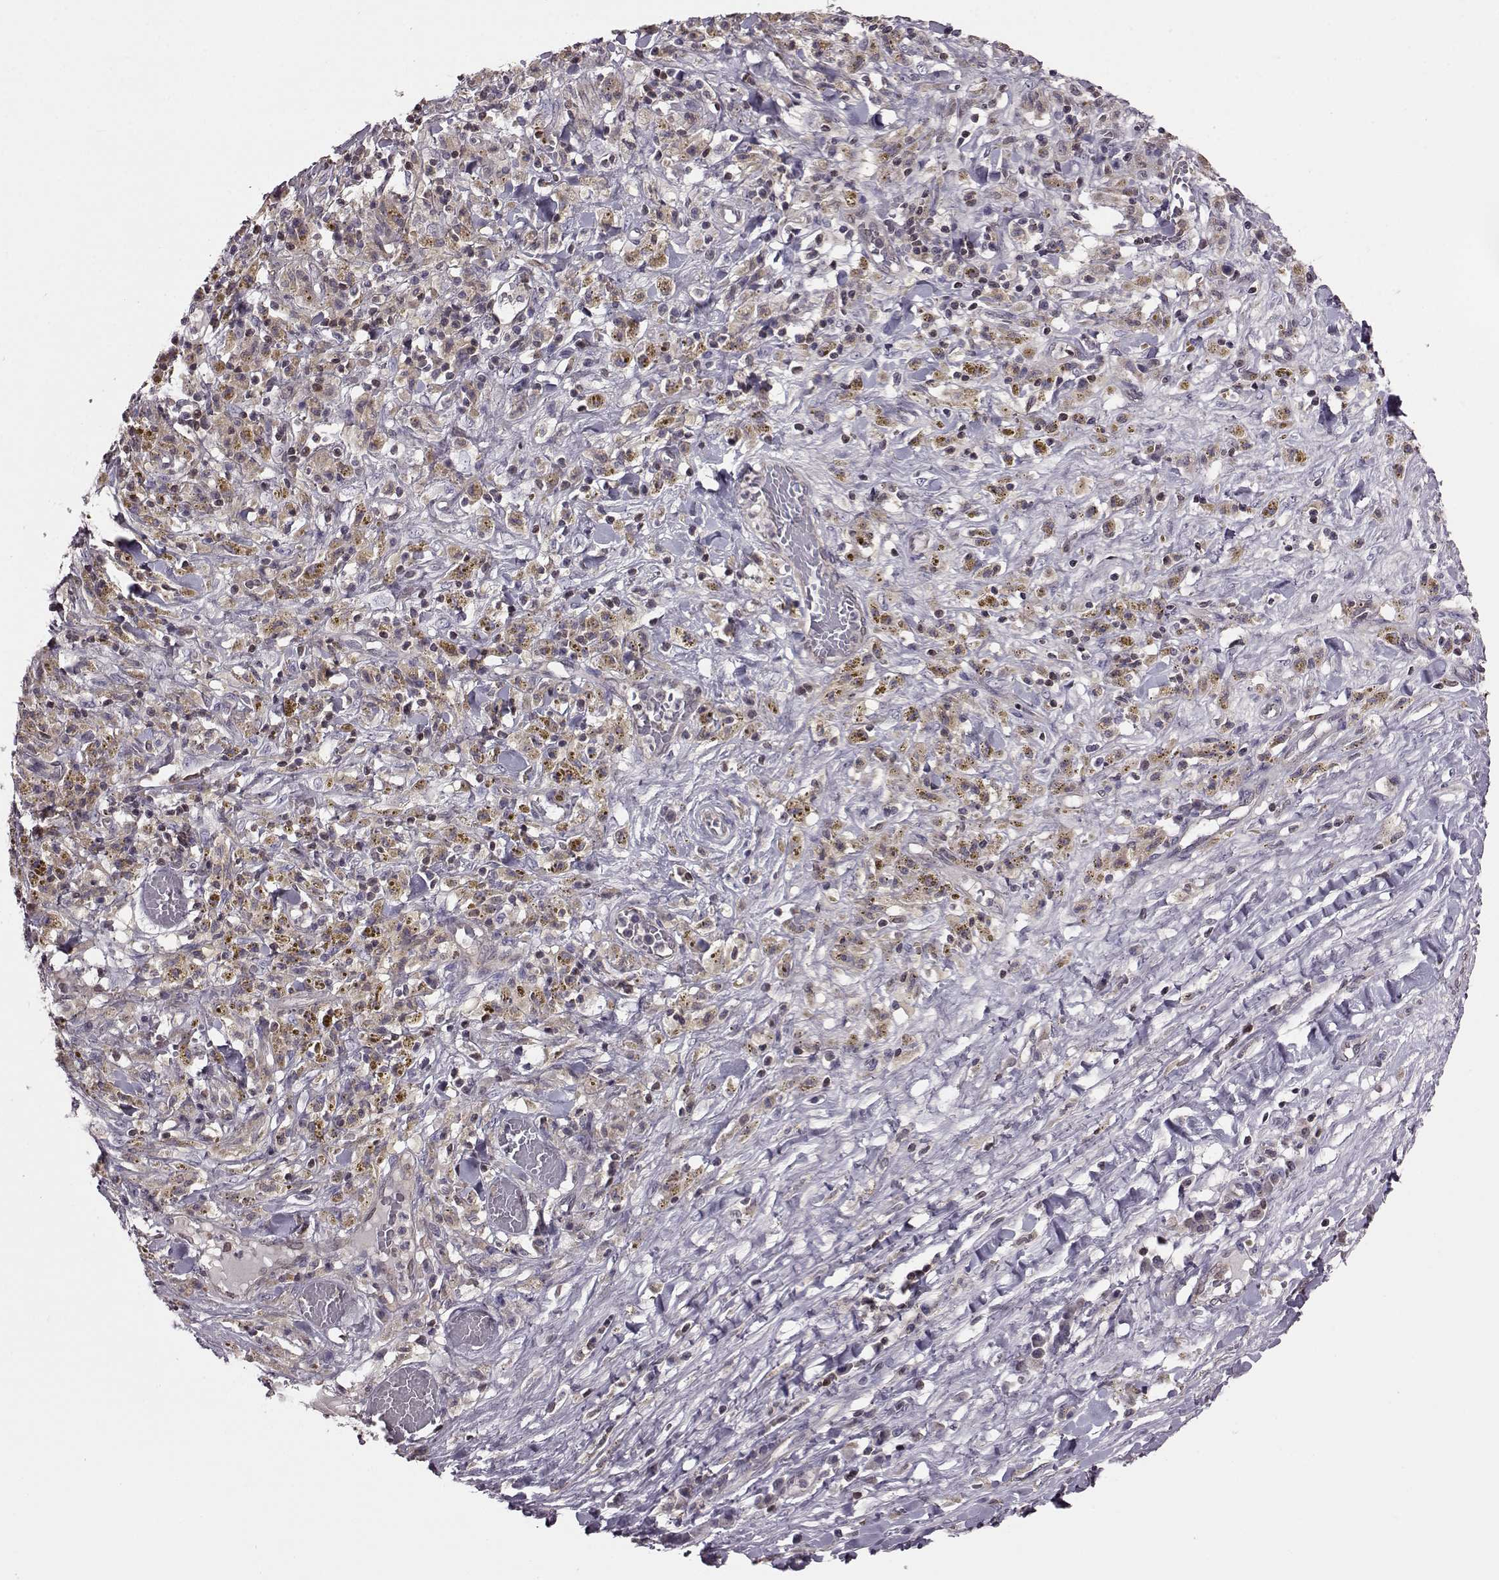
{"staining": {"intensity": "negative", "quantity": "none", "location": "none"}, "tissue": "melanoma", "cell_type": "Tumor cells", "image_type": "cancer", "snomed": [{"axis": "morphology", "description": "Malignant melanoma, NOS"}, {"axis": "topography", "description": "Skin"}], "caption": "This is an immunohistochemistry (IHC) histopathology image of melanoma. There is no expression in tumor cells.", "gene": "CDC42SE1", "patient": {"sex": "female", "age": 91}}